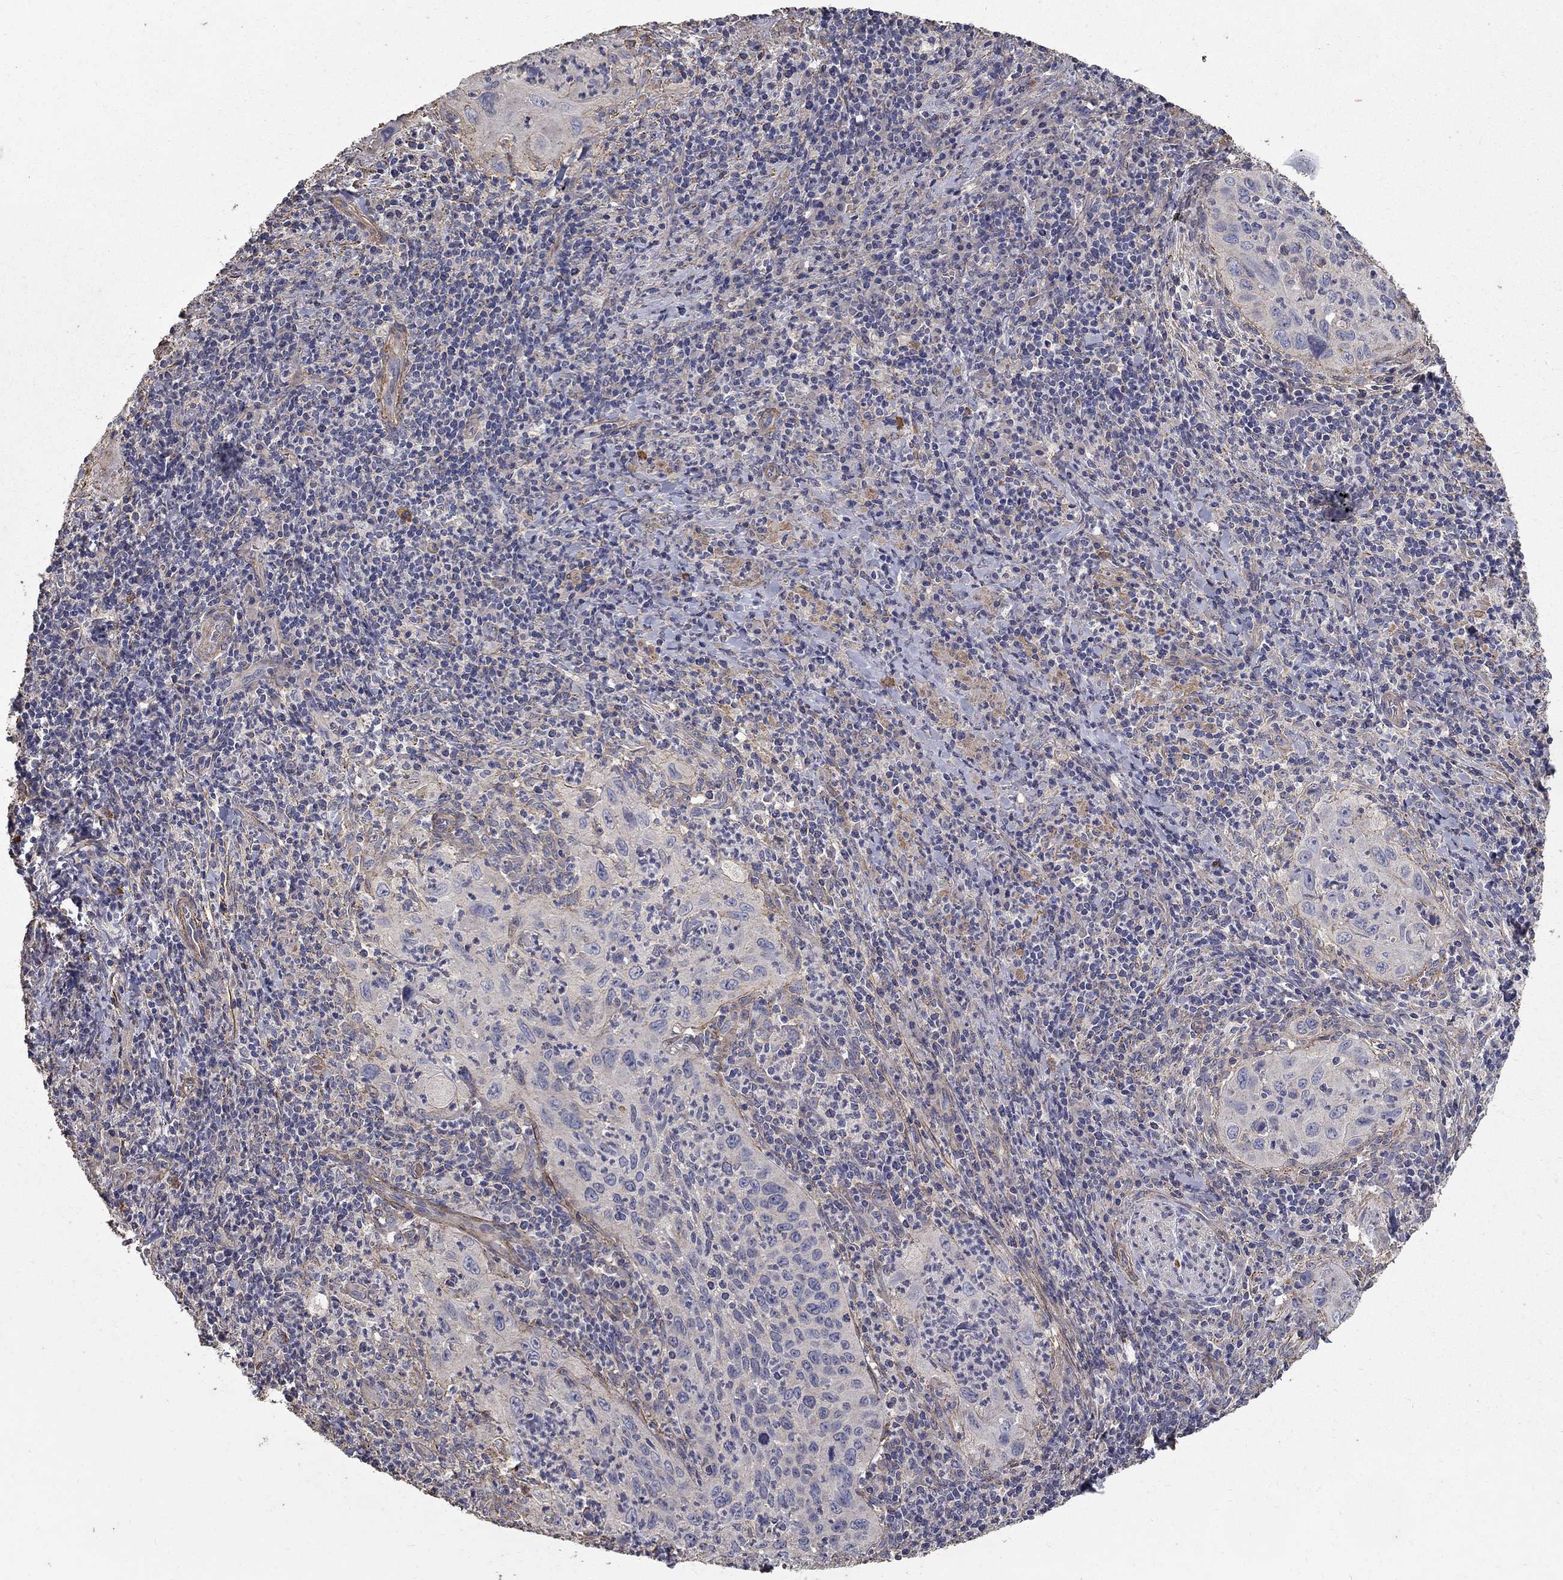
{"staining": {"intensity": "negative", "quantity": "none", "location": "none"}, "tissue": "cervical cancer", "cell_type": "Tumor cells", "image_type": "cancer", "snomed": [{"axis": "morphology", "description": "Squamous cell carcinoma, NOS"}, {"axis": "topography", "description": "Cervix"}], "caption": "This photomicrograph is of cervical squamous cell carcinoma stained with immunohistochemistry (IHC) to label a protein in brown with the nuclei are counter-stained blue. There is no staining in tumor cells.", "gene": "MPP2", "patient": {"sex": "female", "age": 26}}